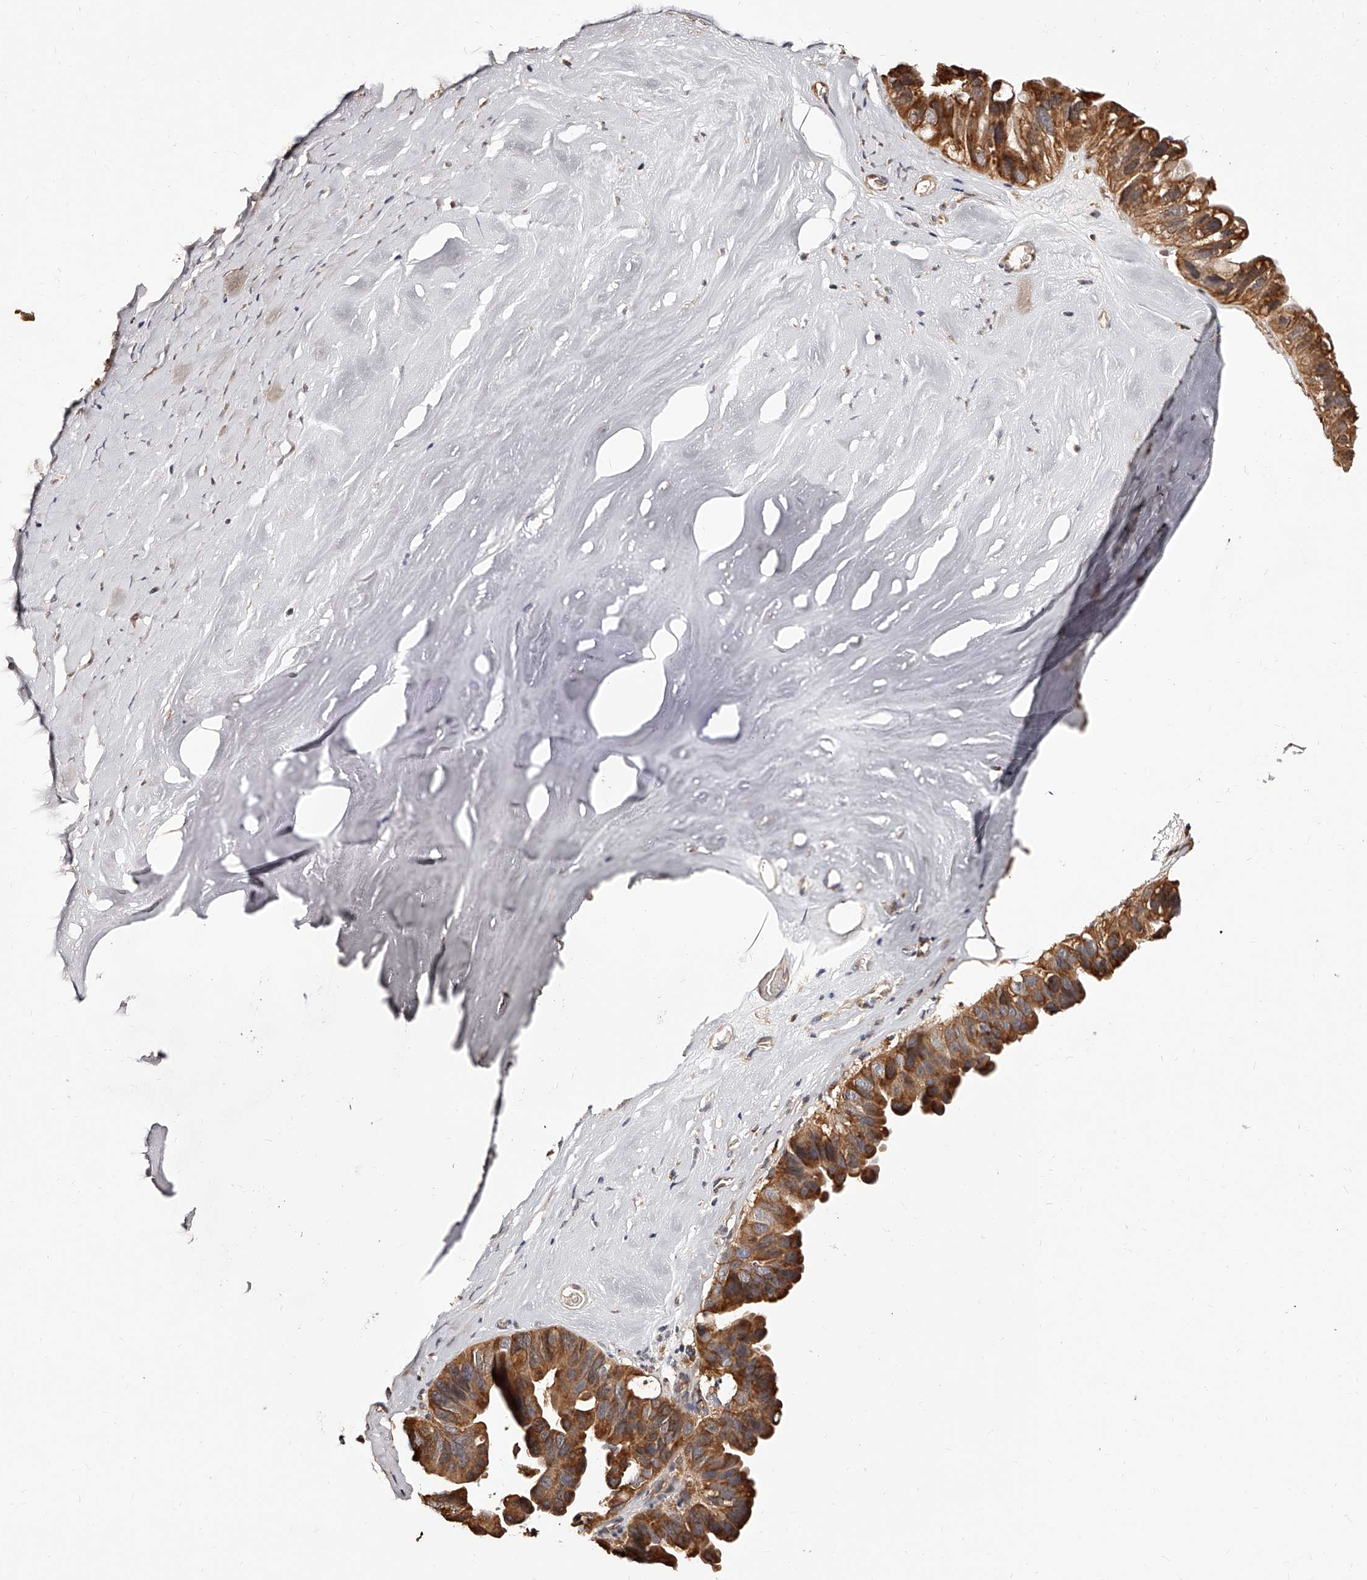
{"staining": {"intensity": "strong", "quantity": ">75%", "location": "cytoplasmic/membranous"}, "tissue": "ovarian cancer", "cell_type": "Tumor cells", "image_type": "cancer", "snomed": [{"axis": "morphology", "description": "Cystadenocarcinoma, mucinous, NOS"}, {"axis": "topography", "description": "Ovary"}], "caption": "DAB immunohistochemical staining of ovarian mucinous cystadenocarcinoma exhibits strong cytoplasmic/membranous protein expression in approximately >75% of tumor cells.", "gene": "ZNF582", "patient": {"sex": "female", "age": 61}}